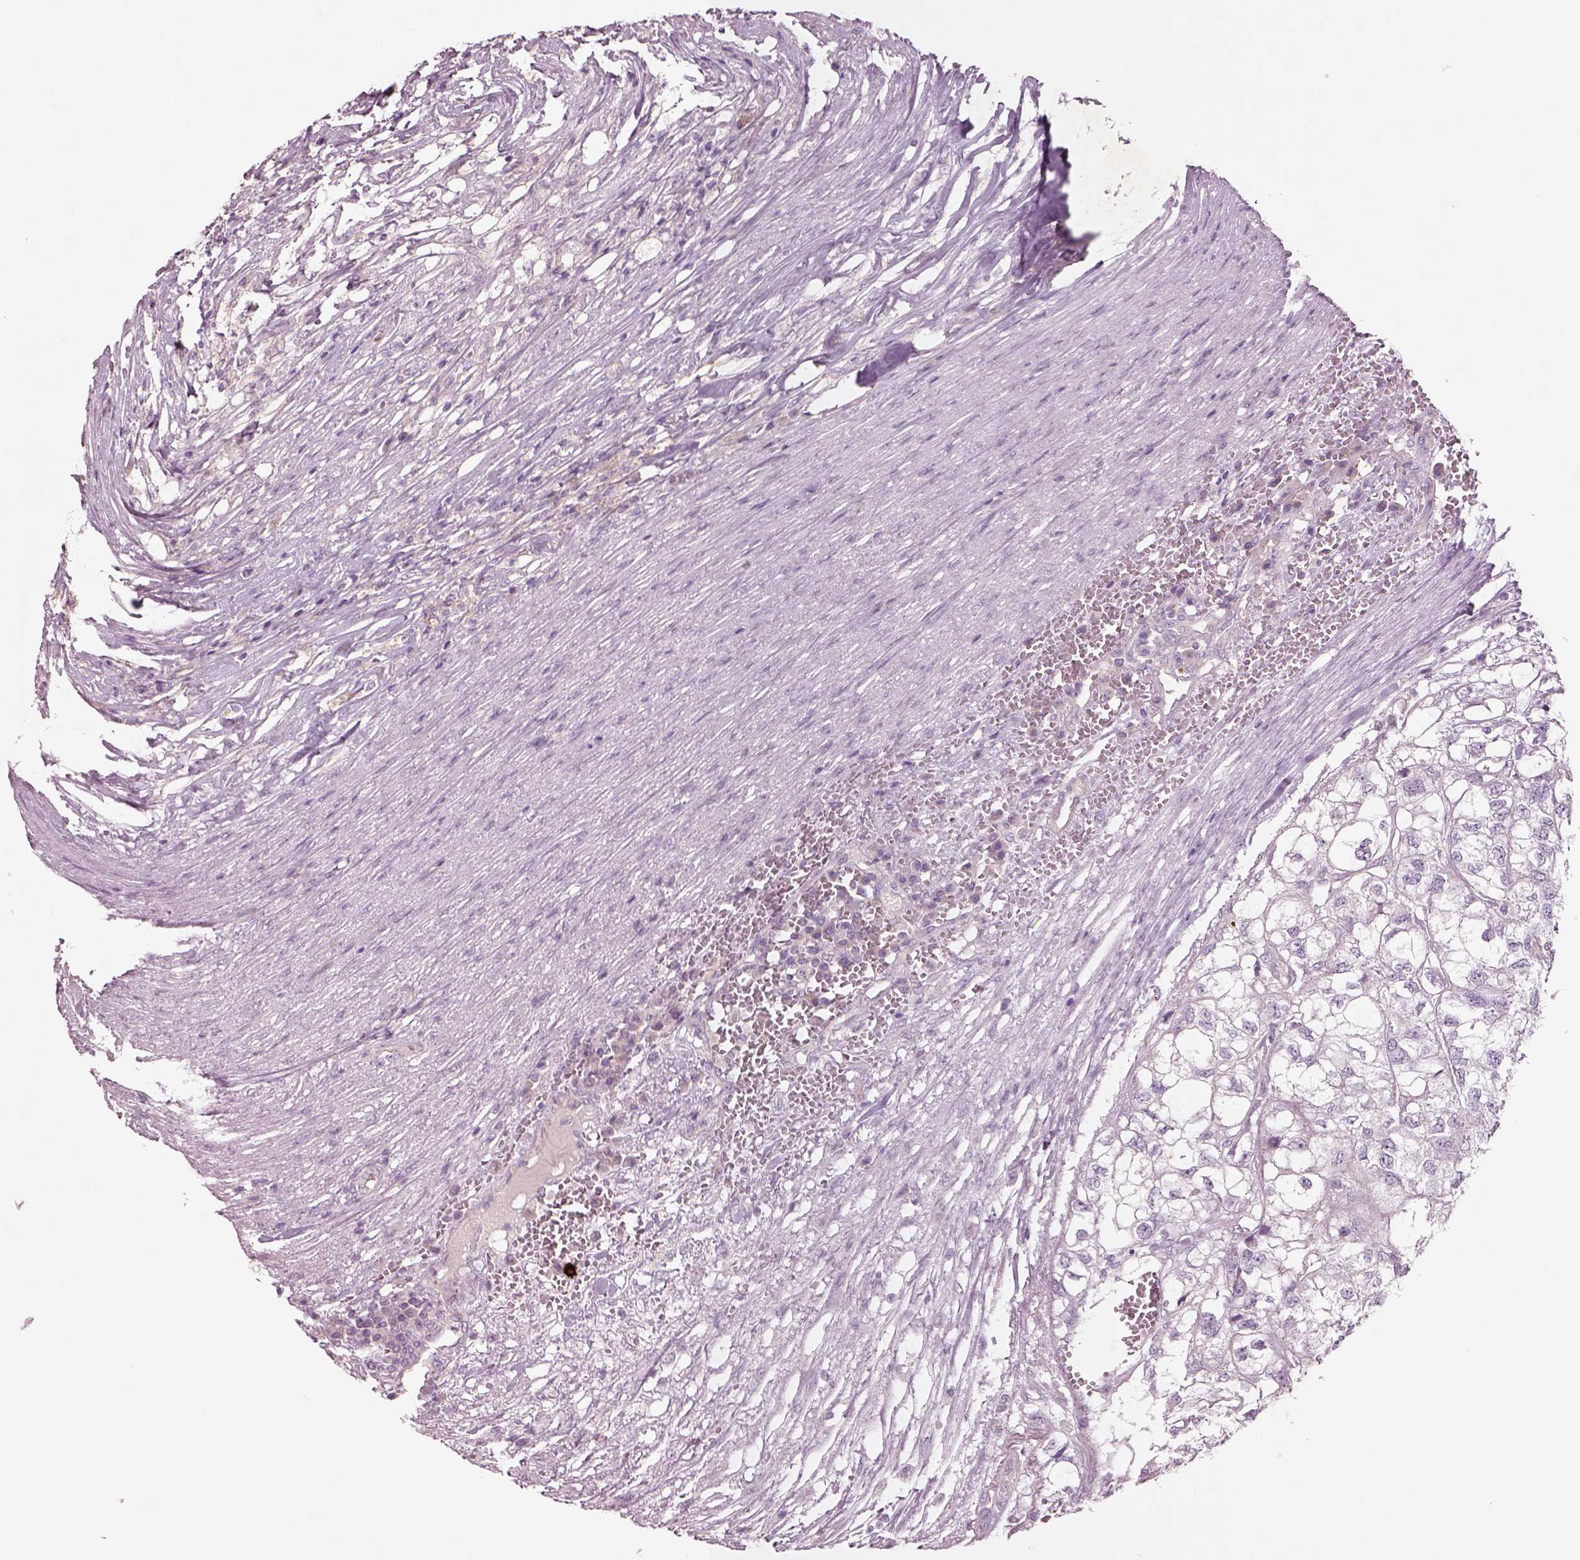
{"staining": {"intensity": "negative", "quantity": "none", "location": "none"}, "tissue": "renal cancer", "cell_type": "Tumor cells", "image_type": "cancer", "snomed": [{"axis": "morphology", "description": "Adenocarcinoma, NOS"}, {"axis": "topography", "description": "Kidney"}], "caption": "DAB (3,3'-diaminobenzidine) immunohistochemical staining of human renal cancer shows no significant positivity in tumor cells.", "gene": "DUOXA2", "patient": {"sex": "male", "age": 56}}